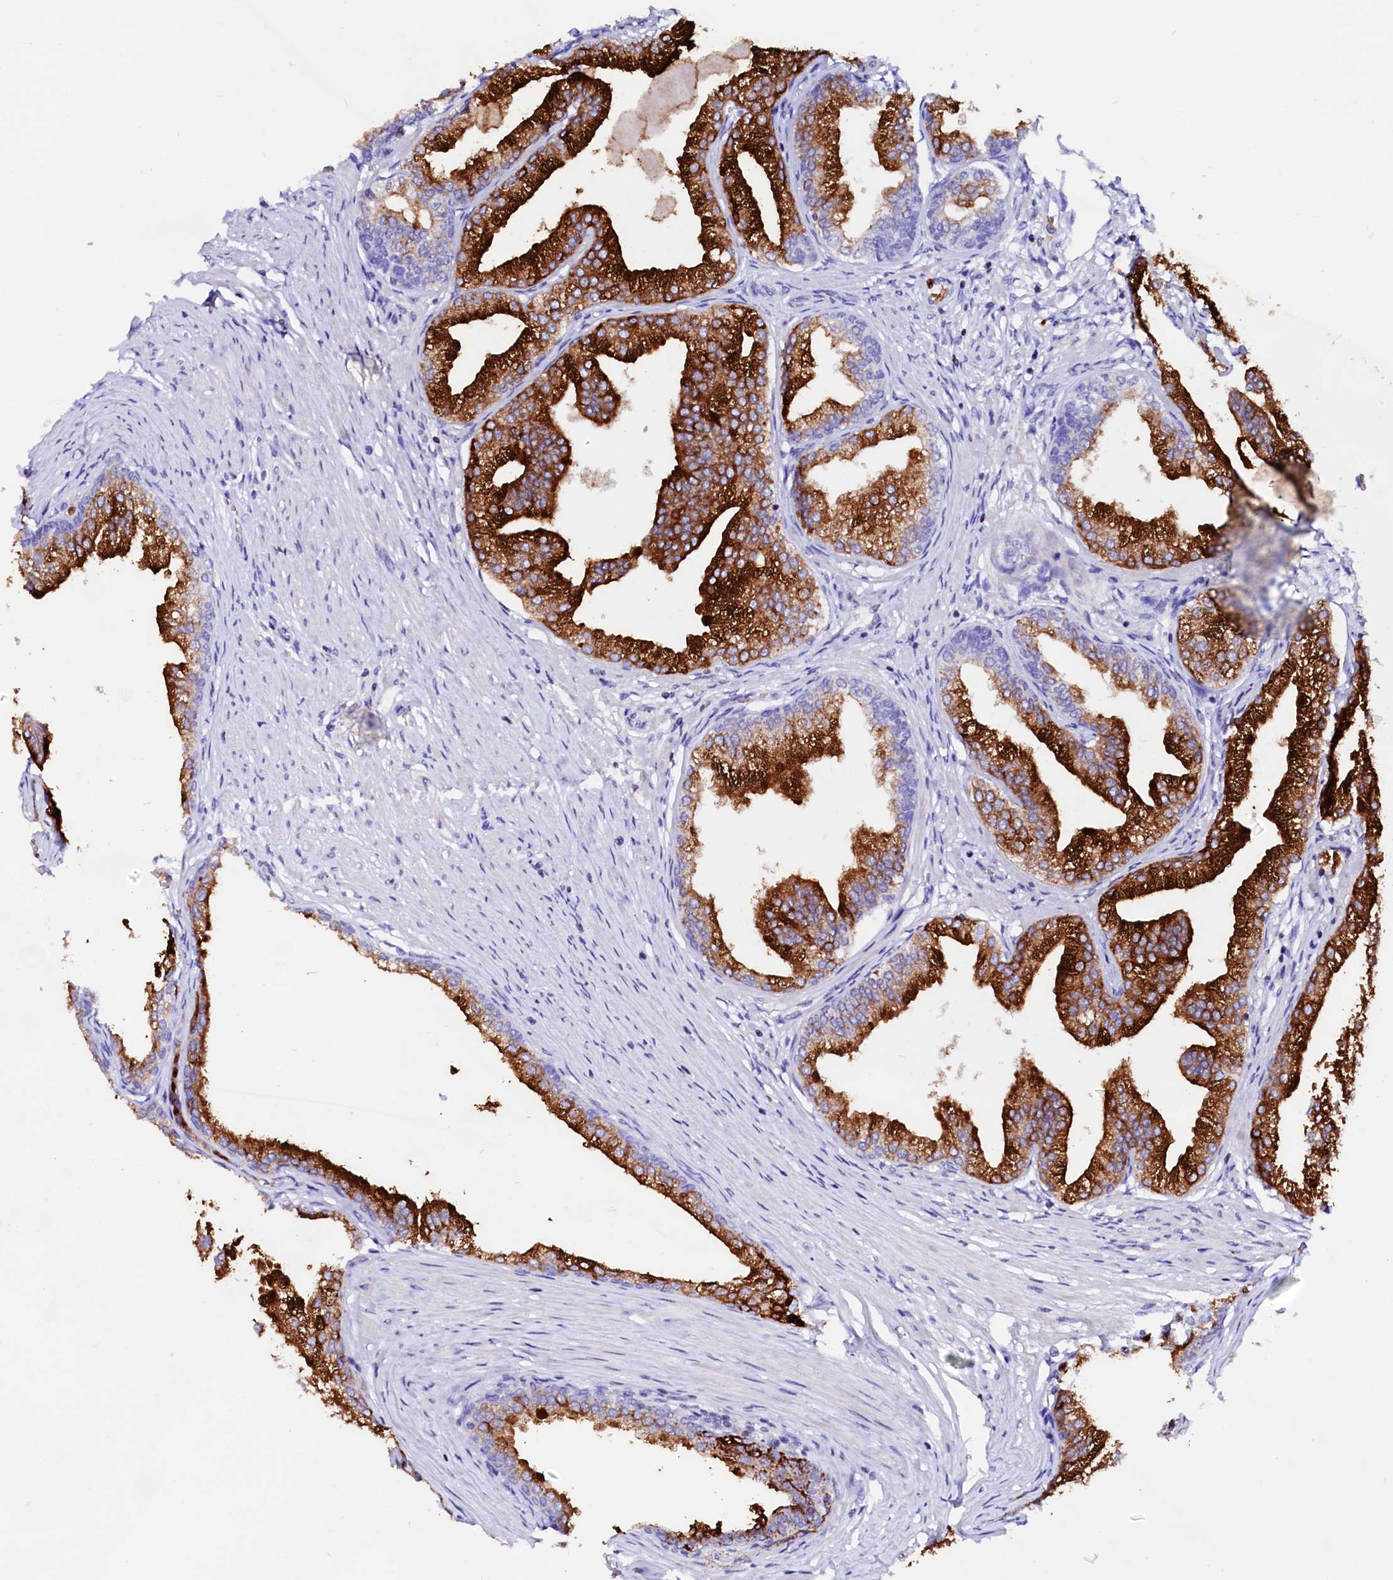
{"staining": {"intensity": "strong", "quantity": "25%-75%", "location": "cytoplasmic/membranous"}, "tissue": "prostate", "cell_type": "Glandular cells", "image_type": "normal", "snomed": [{"axis": "morphology", "description": "Normal tissue, NOS"}, {"axis": "morphology", "description": "Urothelial carcinoma, Low grade"}, {"axis": "topography", "description": "Urinary bladder"}, {"axis": "topography", "description": "Prostate"}], "caption": "High-magnification brightfield microscopy of normal prostate stained with DAB (3,3'-diaminobenzidine) (brown) and counterstained with hematoxylin (blue). glandular cells exhibit strong cytoplasmic/membranous positivity is seen in approximately25%-75% of cells.", "gene": "RAB27A", "patient": {"sex": "male", "age": 60}}